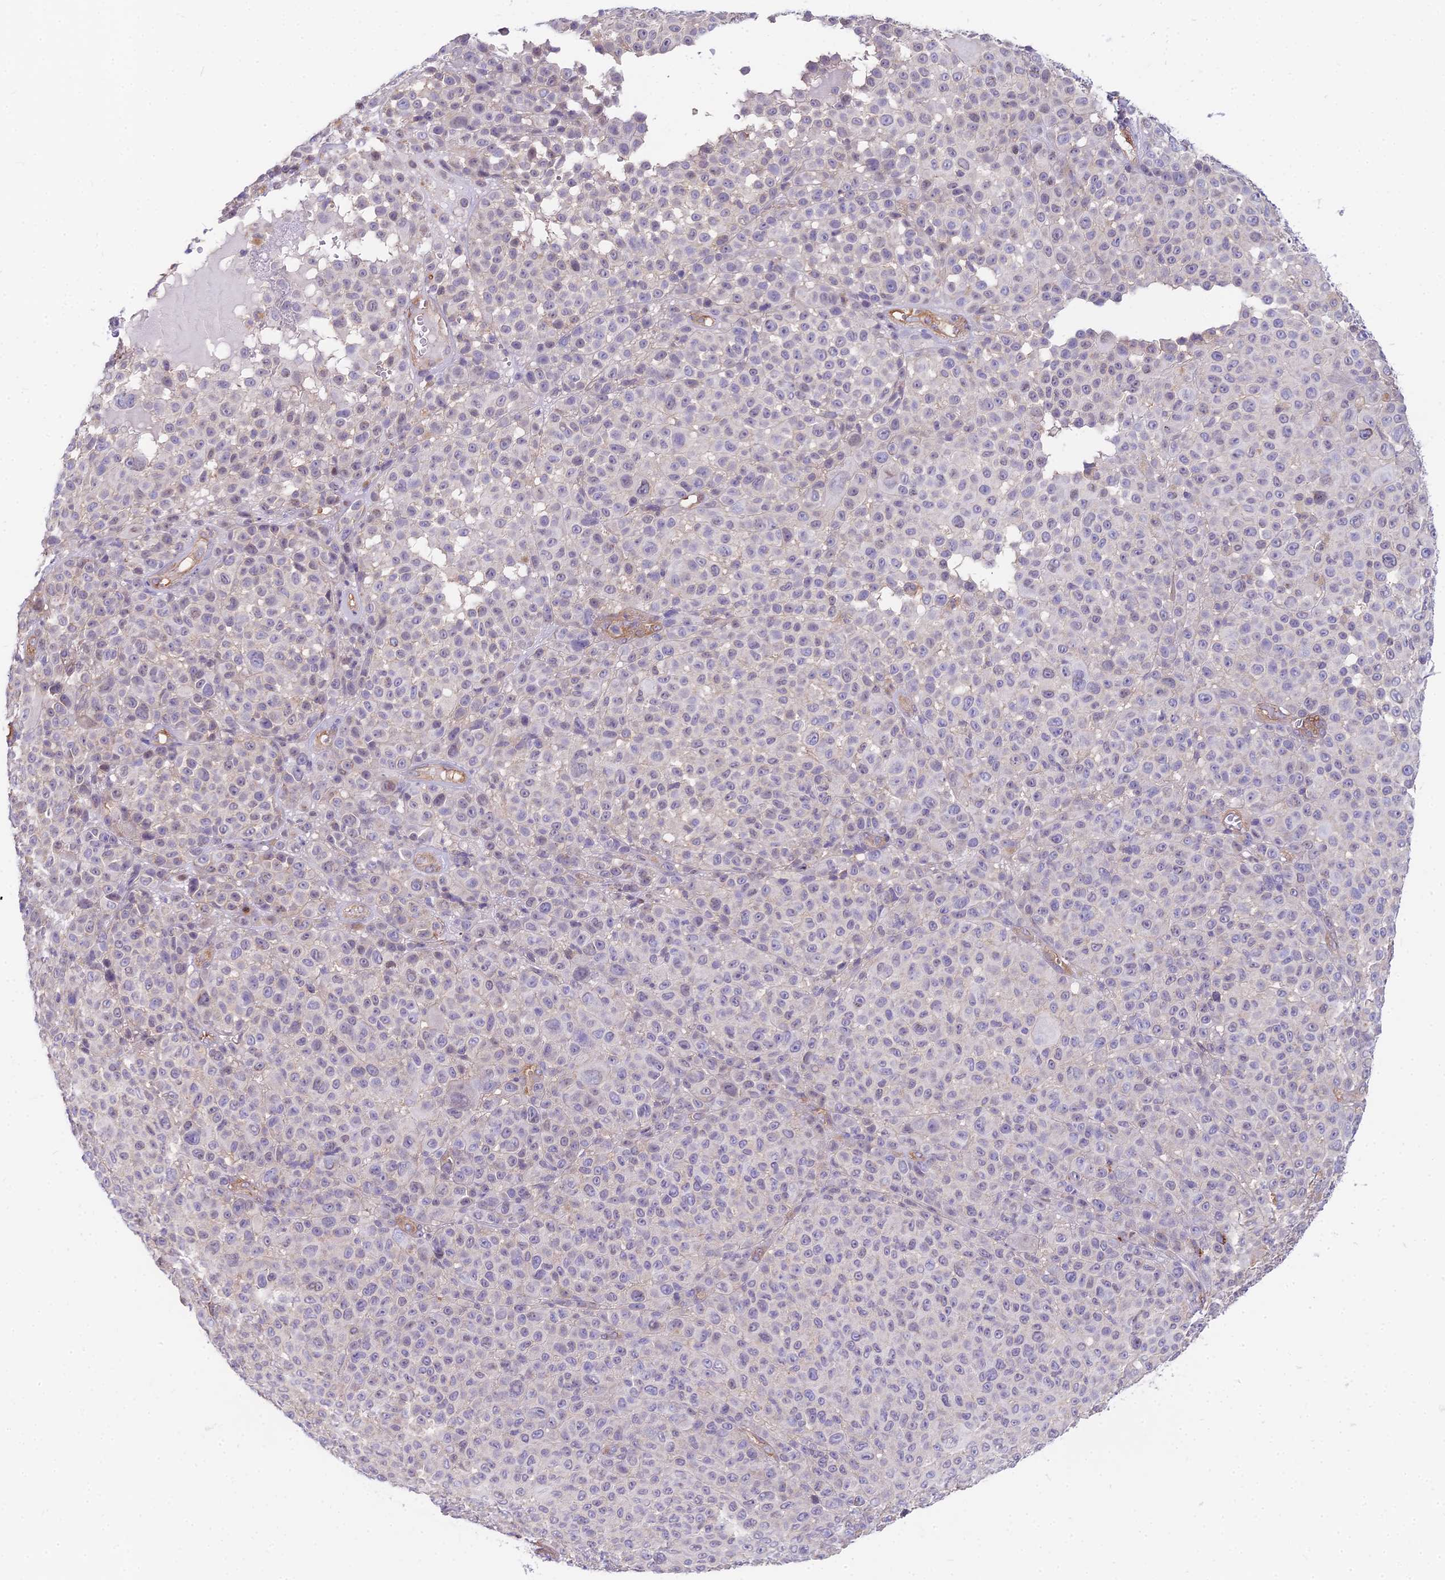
{"staining": {"intensity": "negative", "quantity": "none", "location": "none"}, "tissue": "melanoma", "cell_type": "Tumor cells", "image_type": "cancer", "snomed": [{"axis": "morphology", "description": "Malignant melanoma, NOS"}, {"axis": "topography", "description": "Skin"}], "caption": "Protein analysis of melanoma displays no significant expression in tumor cells.", "gene": "HLA-DOA", "patient": {"sex": "female", "age": 94}}